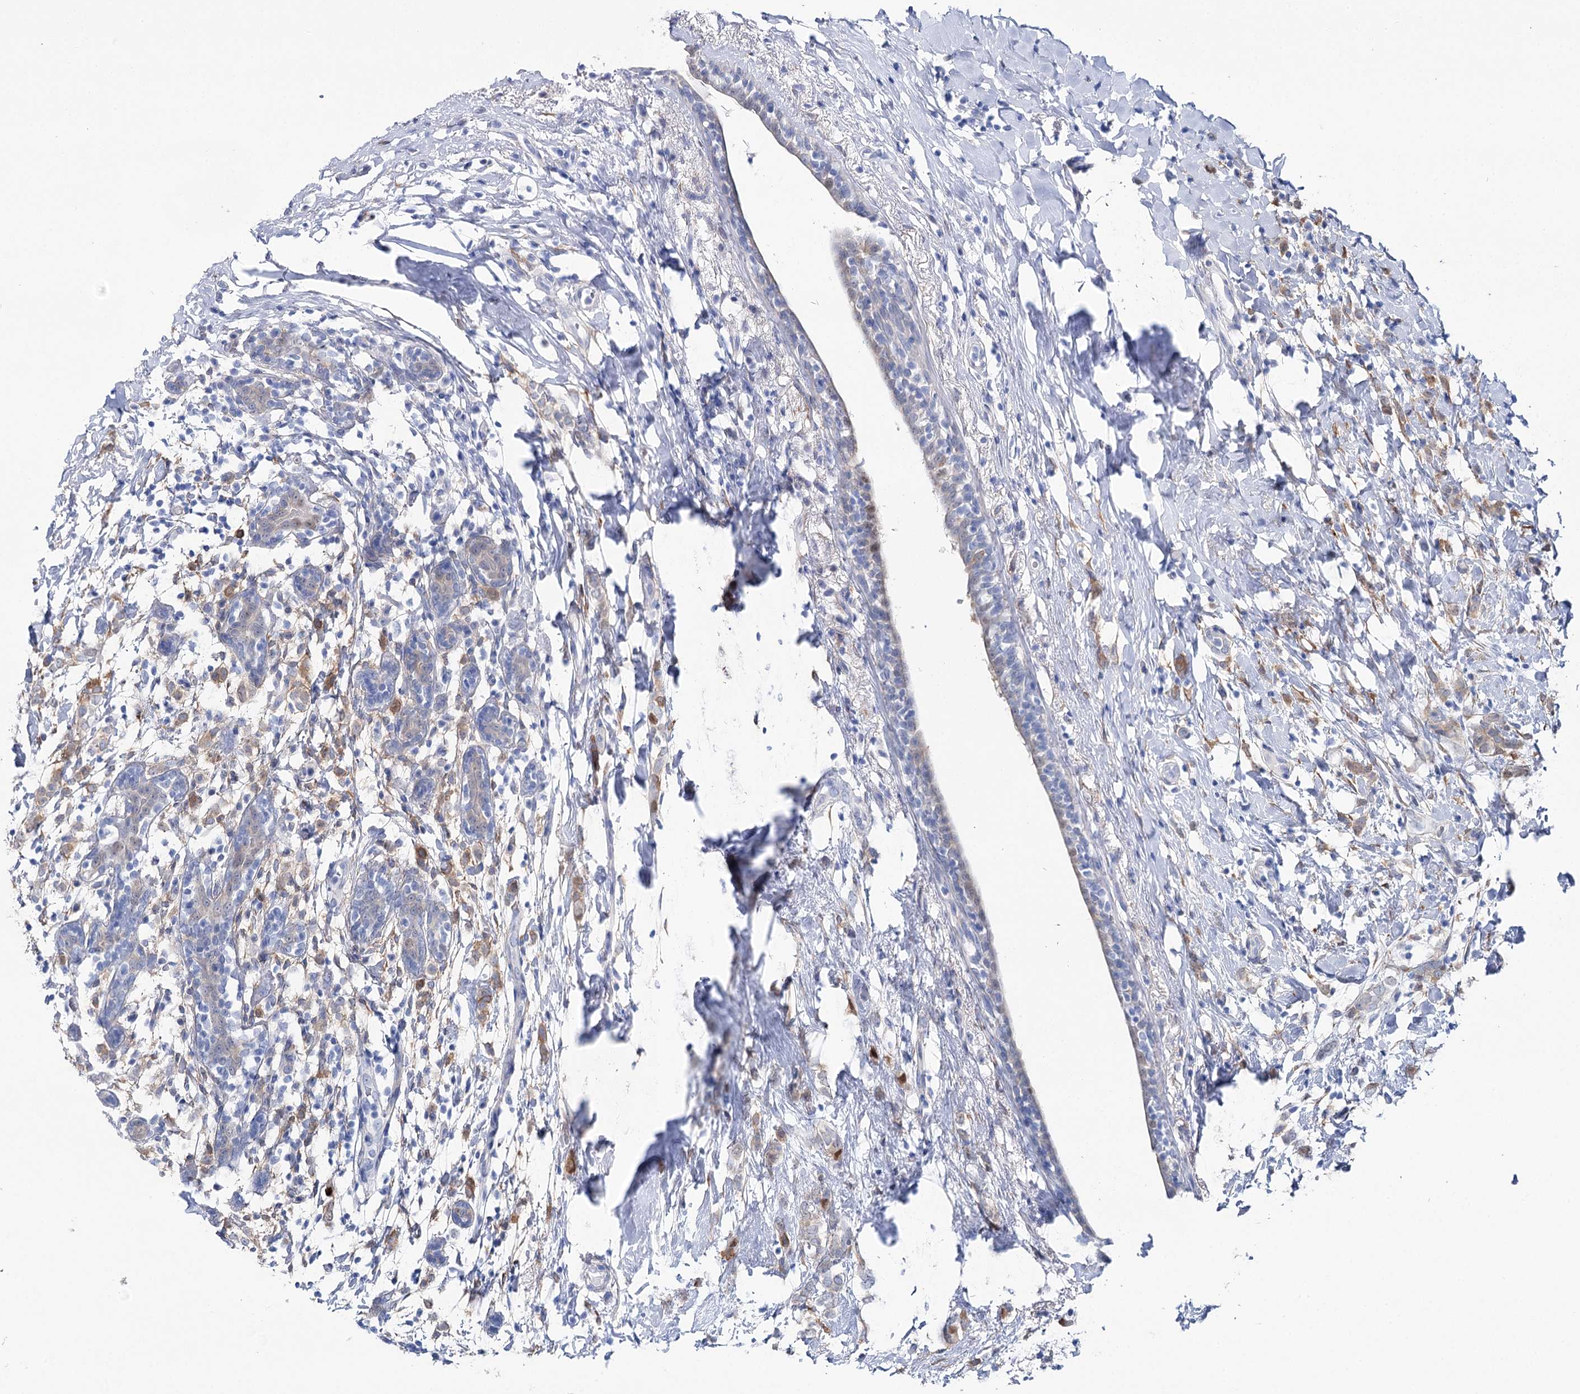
{"staining": {"intensity": "weak", "quantity": "<25%", "location": "cytoplasmic/membranous"}, "tissue": "breast cancer", "cell_type": "Tumor cells", "image_type": "cancer", "snomed": [{"axis": "morphology", "description": "Normal tissue, NOS"}, {"axis": "morphology", "description": "Lobular carcinoma"}, {"axis": "topography", "description": "Breast"}], "caption": "High power microscopy image of an IHC image of breast cancer (lobular carcinoma), revealing no significant positivity in tumor cells.", "gene": "UGDH", "patient": {"sex": "female", "age": 47}}